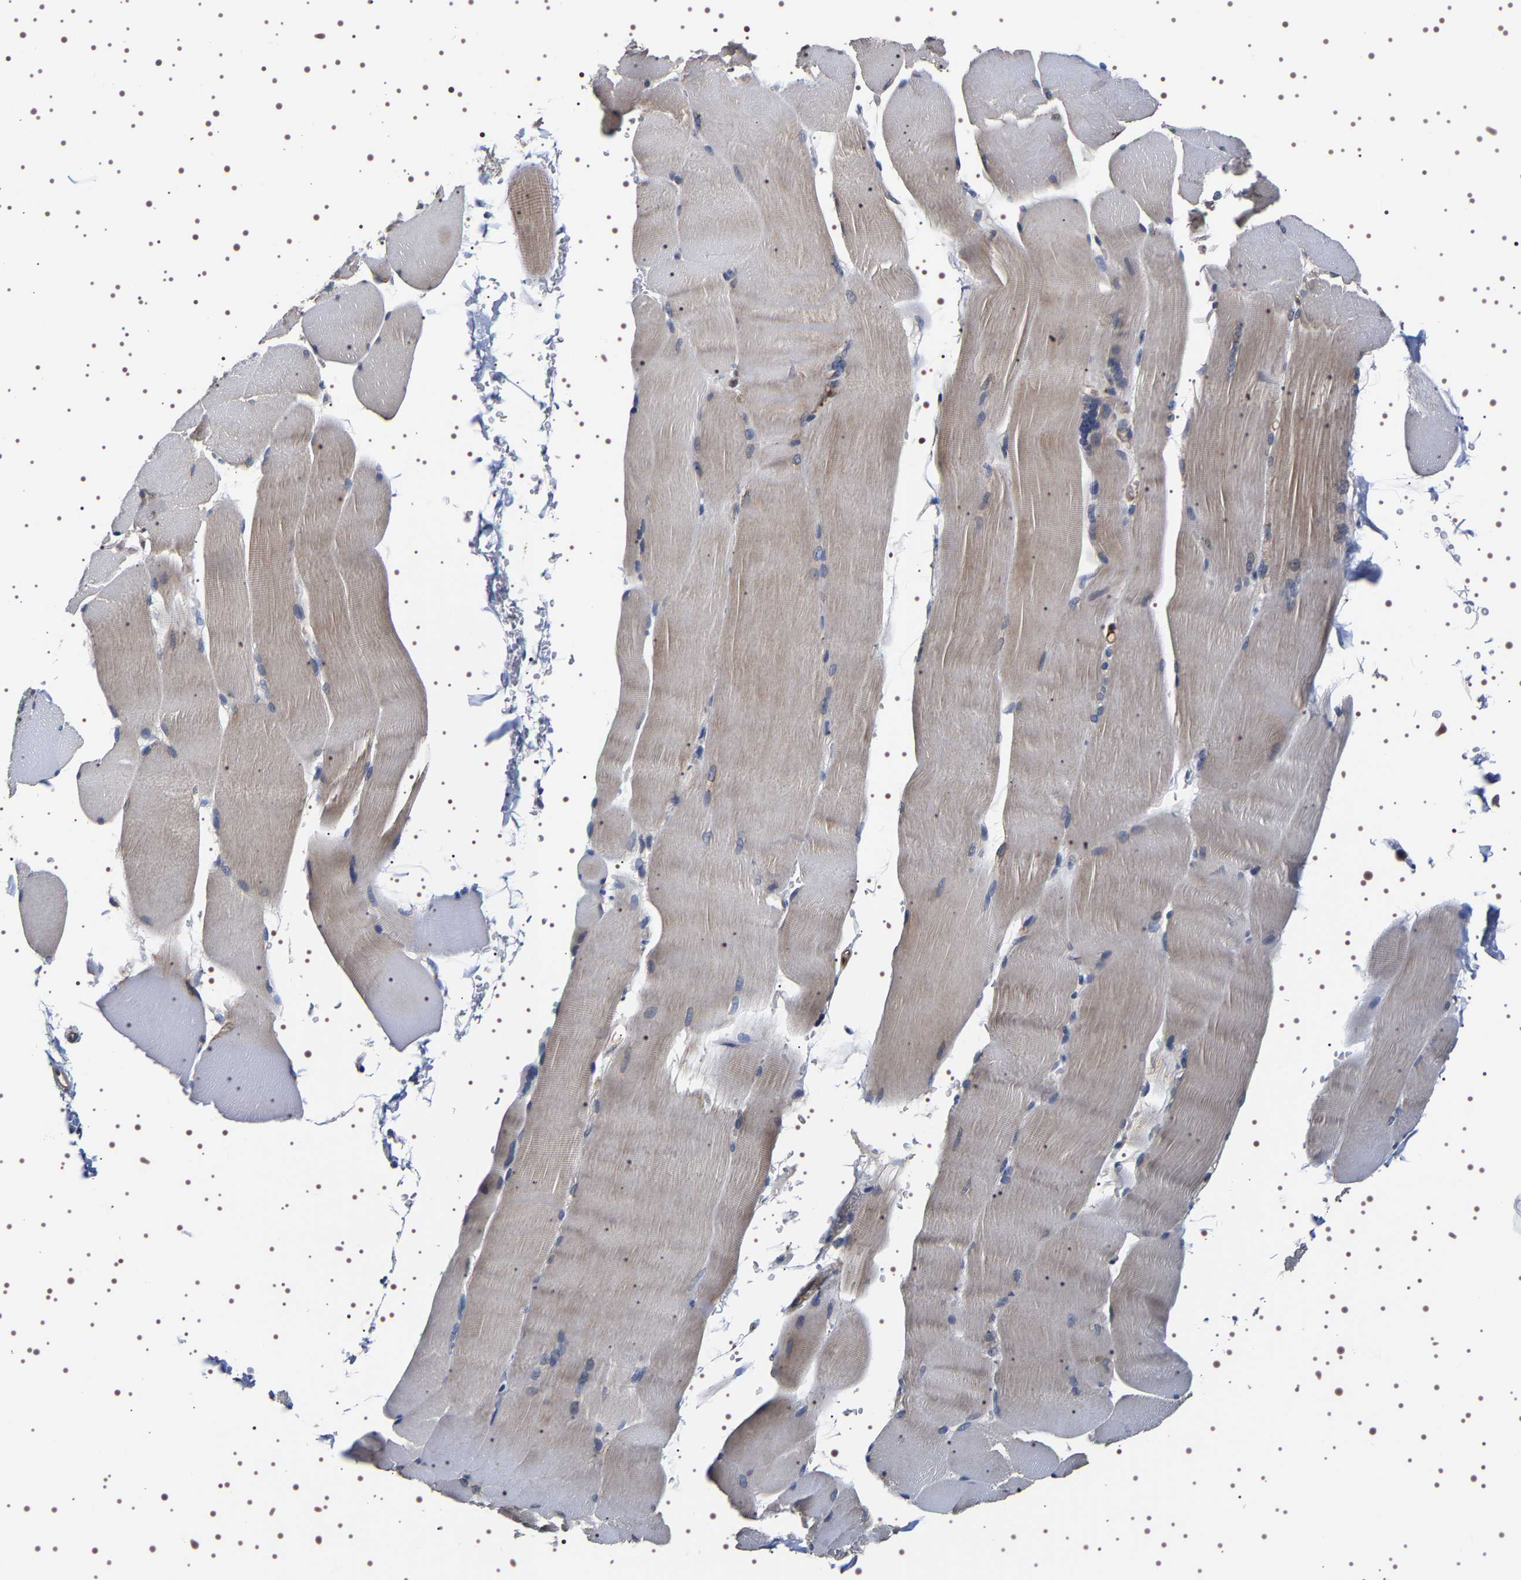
{"staining": {"intensity": "weak", "quantity": "25%-75%", "location": "cytoplasmic/membranous"}, "tissue": "skeletal muscle", "cell_type": "Myocytes", "image_type": "normal", "snomed": [{"axis": "morphology", "description": "Normal tissue, NOS"}, {"axis": "topography", "description": "Skin"}, {"axis": "topography", "description": "Skeletal muscle"}], "caption": "The micrograph demonstrates immunohistochemical staining of normal skeletal muscle. There is weak cytoplasmic/membranous expression is identified in about 25%-75% of myocytes.", "gene": "ALPL", "patient": {"sex": "male", "age": 83}}